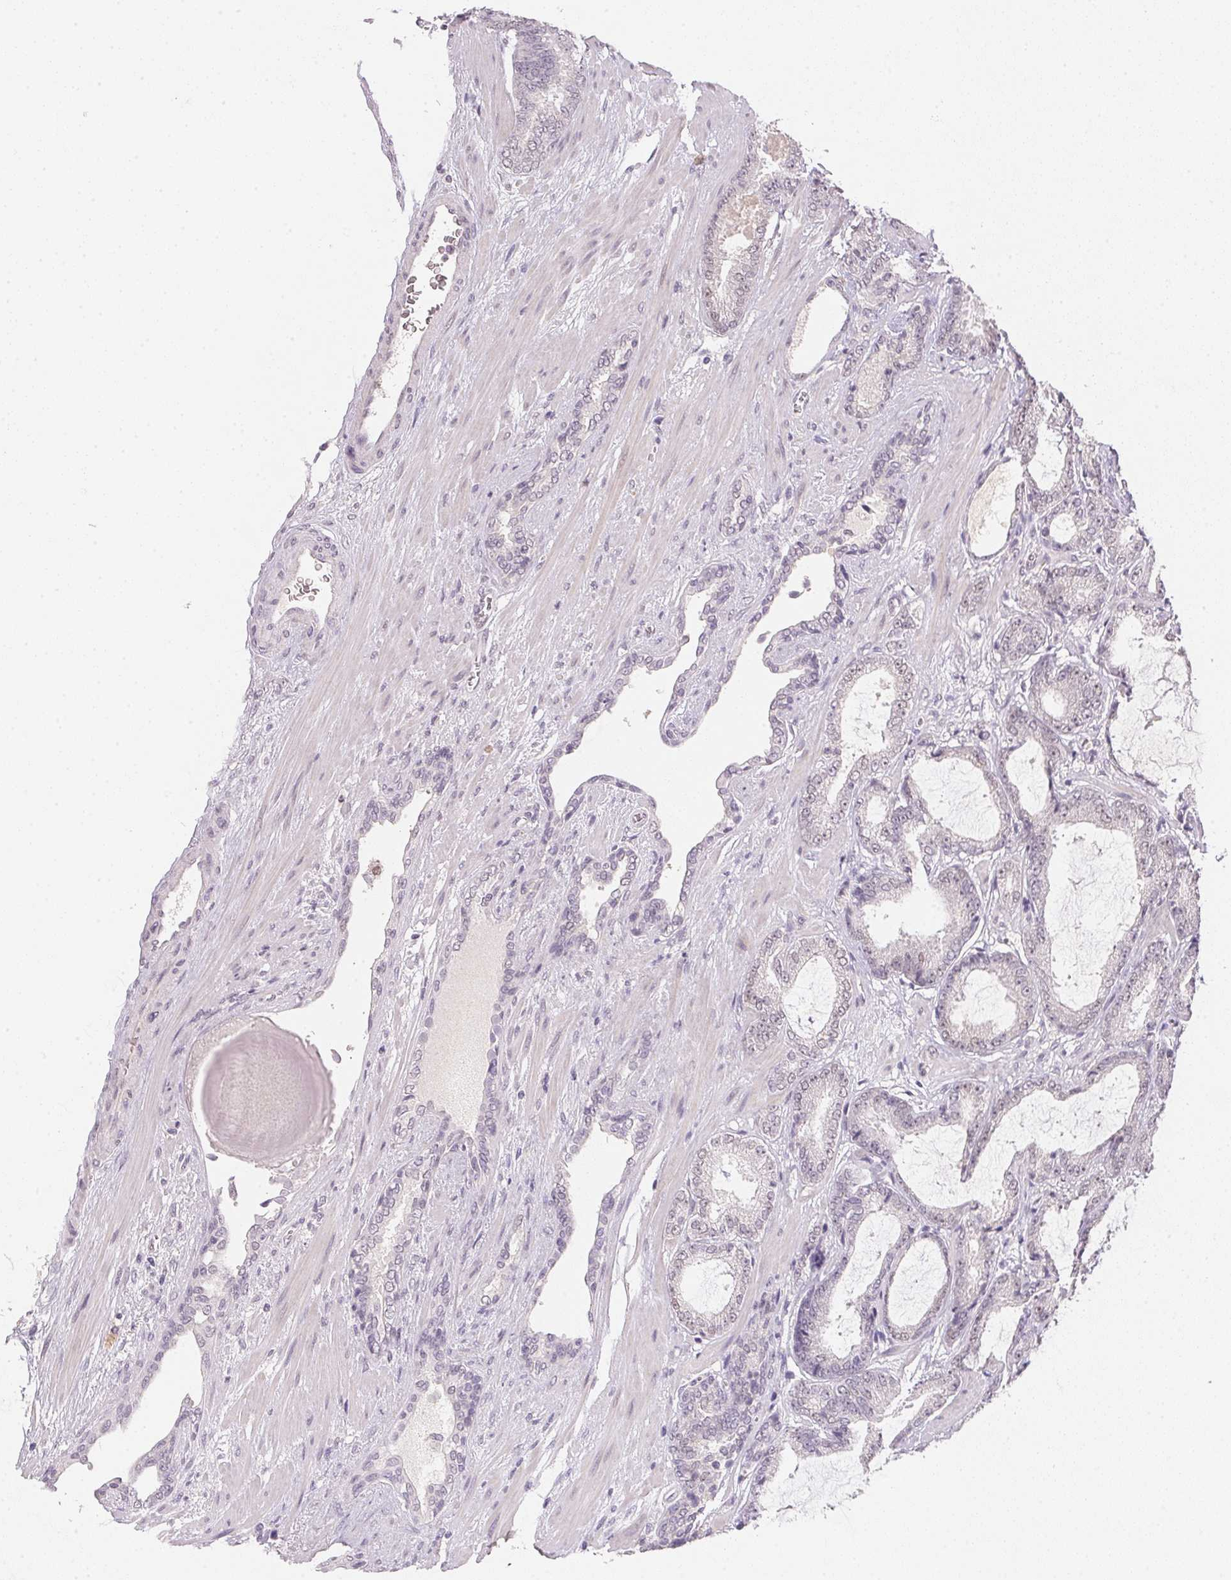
{"staining": {"intensity": "negative", "quantity": "none", "location": "none"}, "tissue": "prostate cancer", "cell_type": "Tumor cells", "image_type": "cancer", "snomed": [{"axis": "morphology", "description": "Adenocarcinoma, High grade"}, {"axis": "topography", "description": "Prostate"}], "caption": "A high-resolution micrograph shows immunohistochemistry (IHC) staining of high-grade adenocarcinoma (prostate), which reveals no significant staining in tumor cells.", "gene": "POLR3G", "patient": {"sex": "male", "age": 64}}